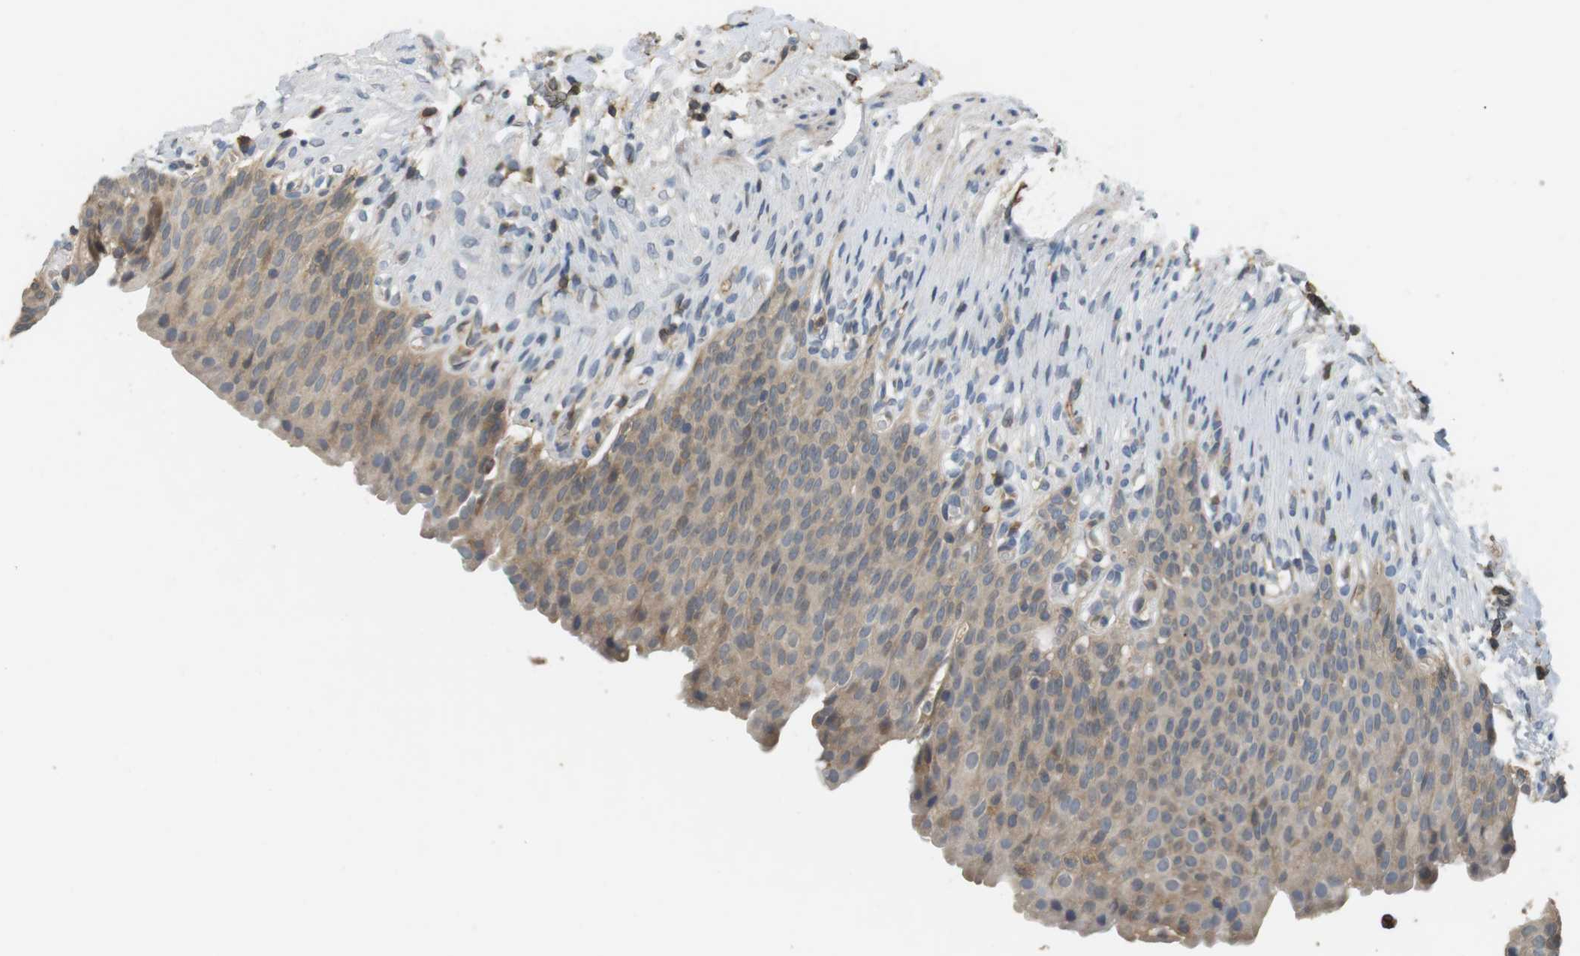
{"staining": {"intensity": "weak", "quantity": ">75%", "location": "cytoplasmic/membranous"}, "tissue": "urinary bladder", "cell_type": "Urothelial cells", "image_type": "normal", "snomed": [{"axis": "morphology", "description": "Normal tissue, NOS"}, {"axis": "topography", "description": "Urinary bladder"}], "caption": "Immunohistochemical staining of unremarkable urinary bladder exhibits low levels of weak cytoplasmic/membranous positivity in about >75% of urothelial cells.", "gene": "P2RY1", "patient": {"sex": "female", "age": 79}}